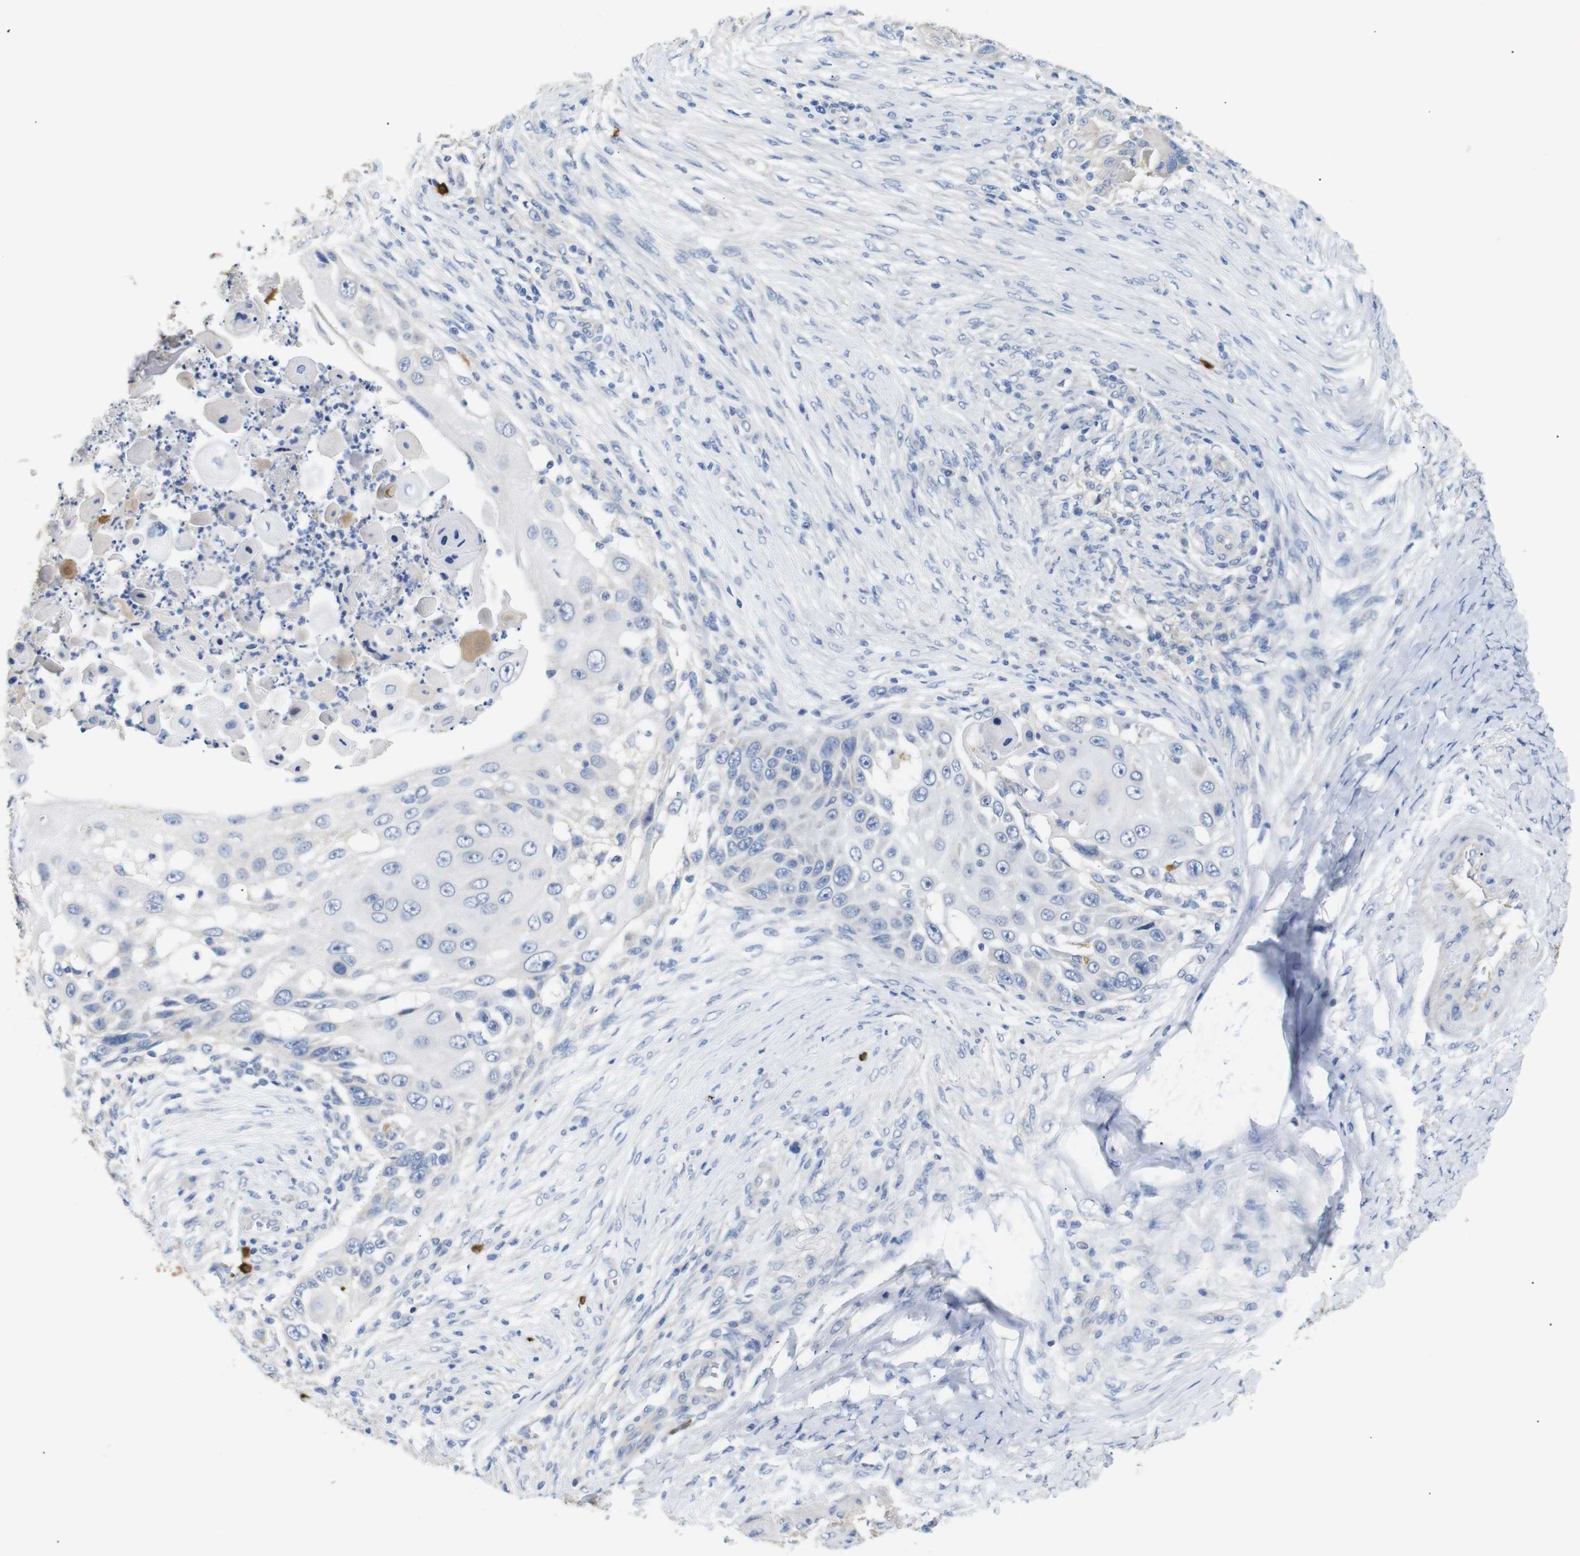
{"staining": {"intensity": "negative", "quantity": "none", "location": "none"}, "tissue": "skin cancer", "cell_type": "Tumor cells", "image_type": "cancer", "snomed": [{"axis": "morphology", "description": "Squamous cell carcinoma, NOS"}, {"axis": "topography", "description": "Skin"}], "caption": "A high-resolution micrograph shows IHC staining of skin cancer (squamous cell carcinoma), which displays no significant staining in tumor cells. (Brightfield microscopy of DAB IHC at high magnification).", "gene": "ALOX15", "patient": {"sex": "female", "age": 44}}